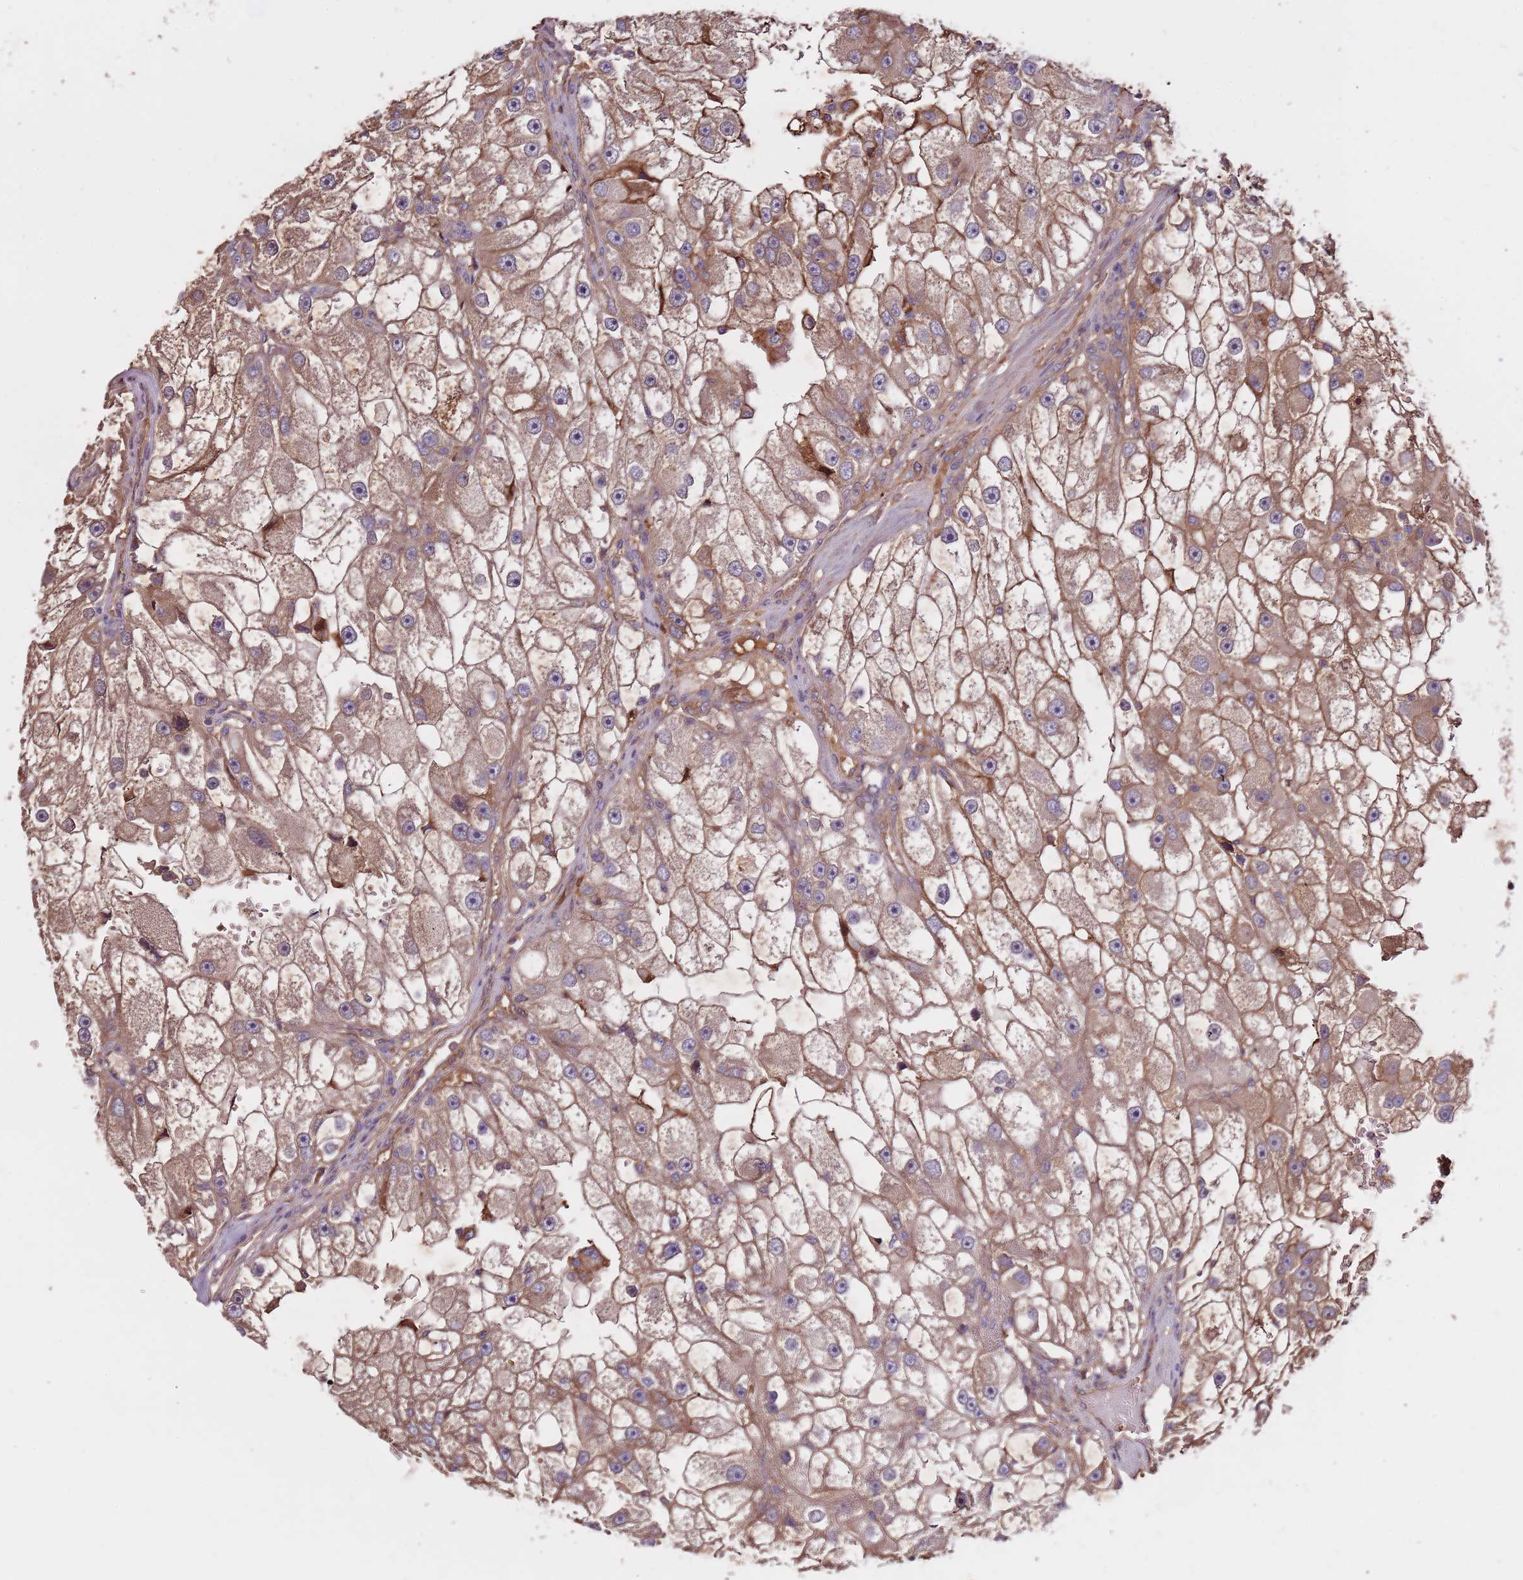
{"staining": {"intensity": "moderate", "quantity": ">75%", "location": "cytoplasmic/membranous"}, "tissue": "renal cancer", "cell_type": "Tumor cells", "image_type": "cancer", "snomed": [{"axis": "morphology", "description": "Adenocarcinoma, NOS"}, {"axis": "topography", "description": "Kidney"}], "caption": "Tumor cells display medium levels of moderate cytoplasmic/membranous staining in approximately >75% of cells in human renal cancer (adenocarcinoma). Immunohistochemistry (ihc) stains the protein in brown and the nuclei are stained blue.", "gene": "DENR", "patient": {"sex": "male", "age": 63}}